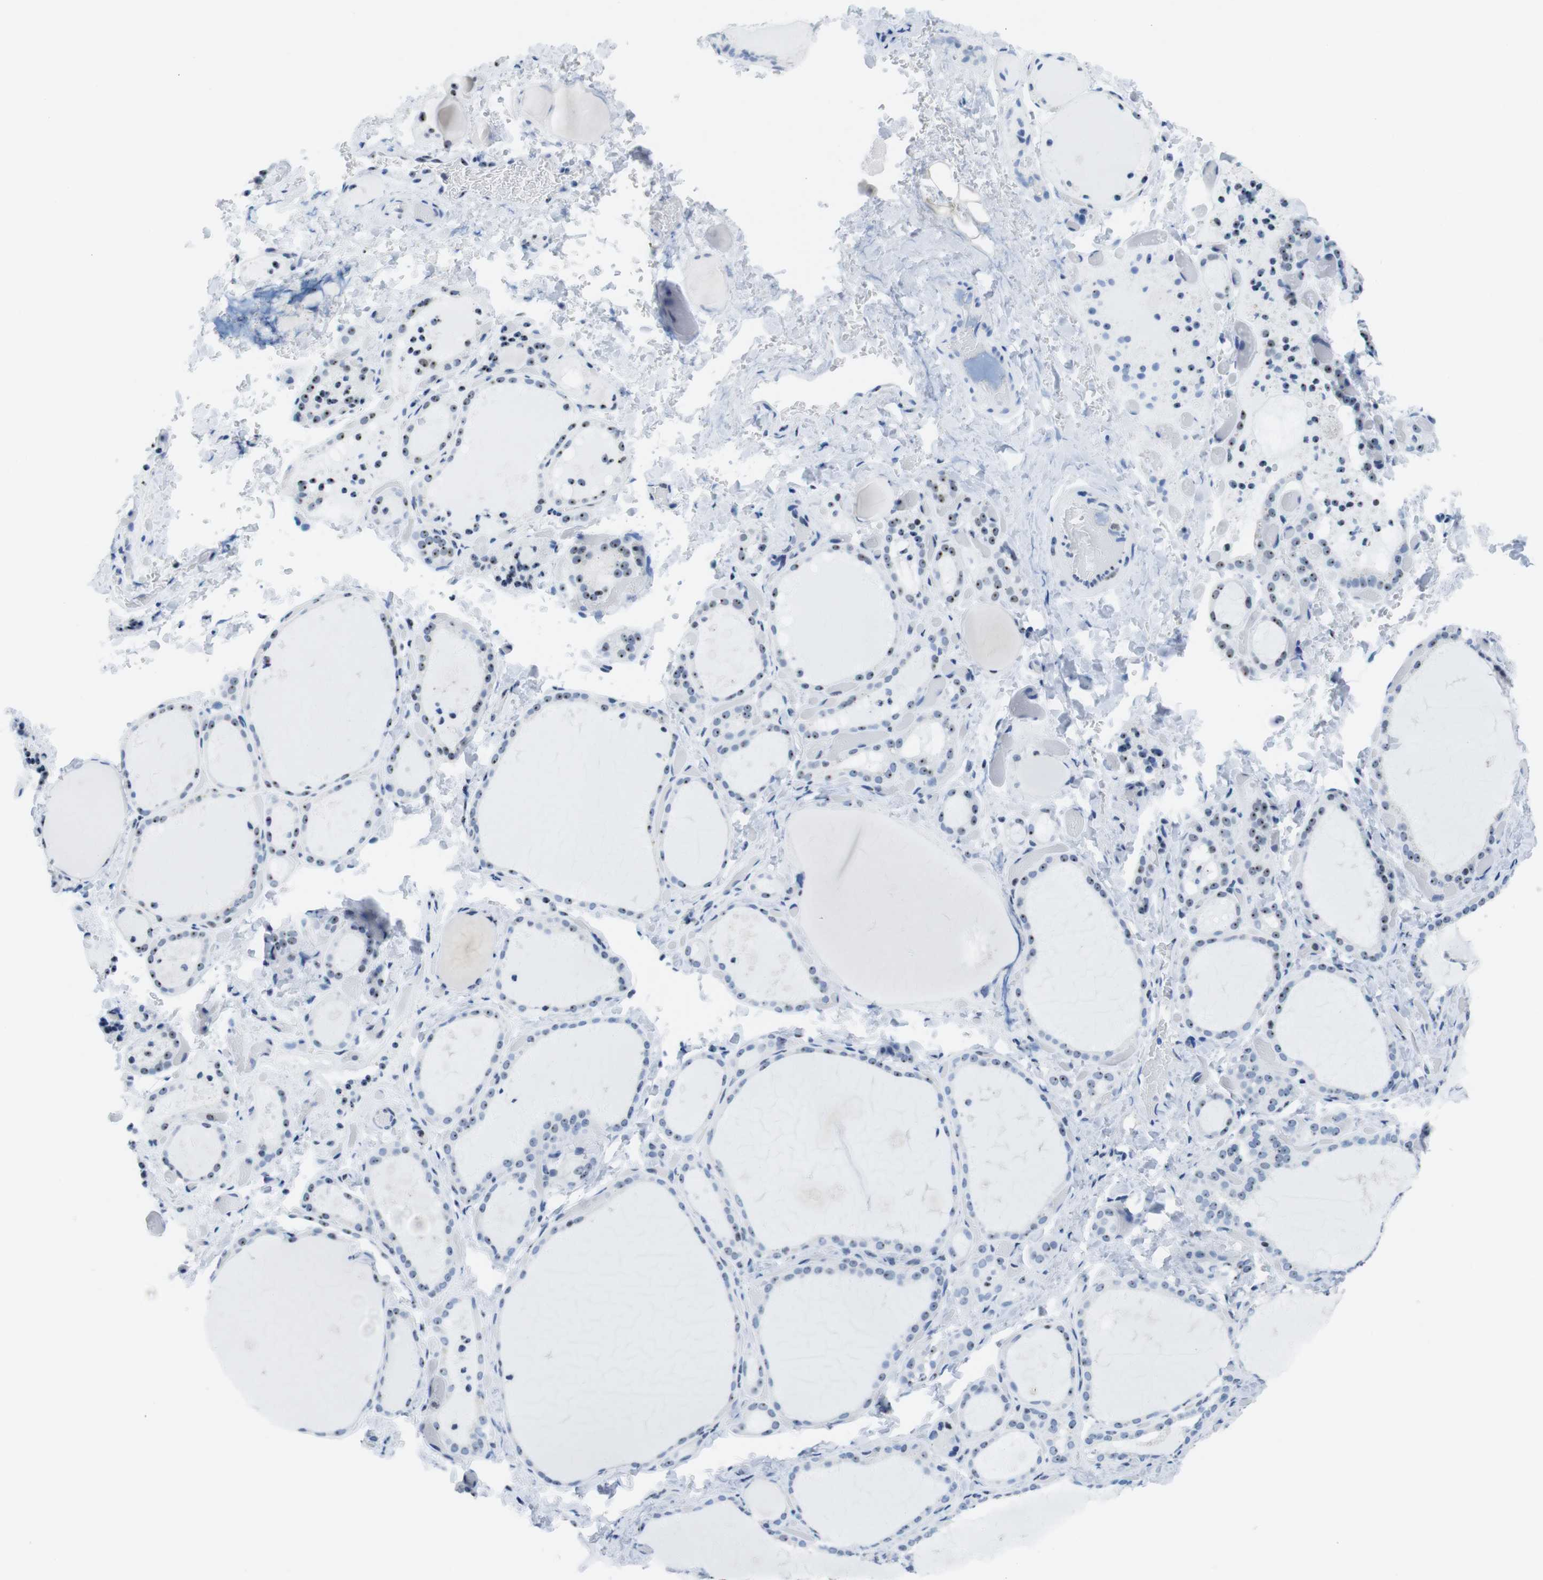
{"staining": {"intensity": "moderate", "quantity": ">75%", "location": "nuclear"}, "tissue": "thyroid gland", "cell_type": "Glandular cells", "image_type": "normal", "snomed": [{"axis": "morphology", "description": "Normal tissue, NOS"}, {"axis": "topography", "description": "Thyroid gland"}], "caption": "Thyroid gland stained with a brown dye displays moderate nuclear positive expression in approximately >75% of glandular cells.", "gene": "NIFK", "patient": {"sex": "female", "age": 44}}